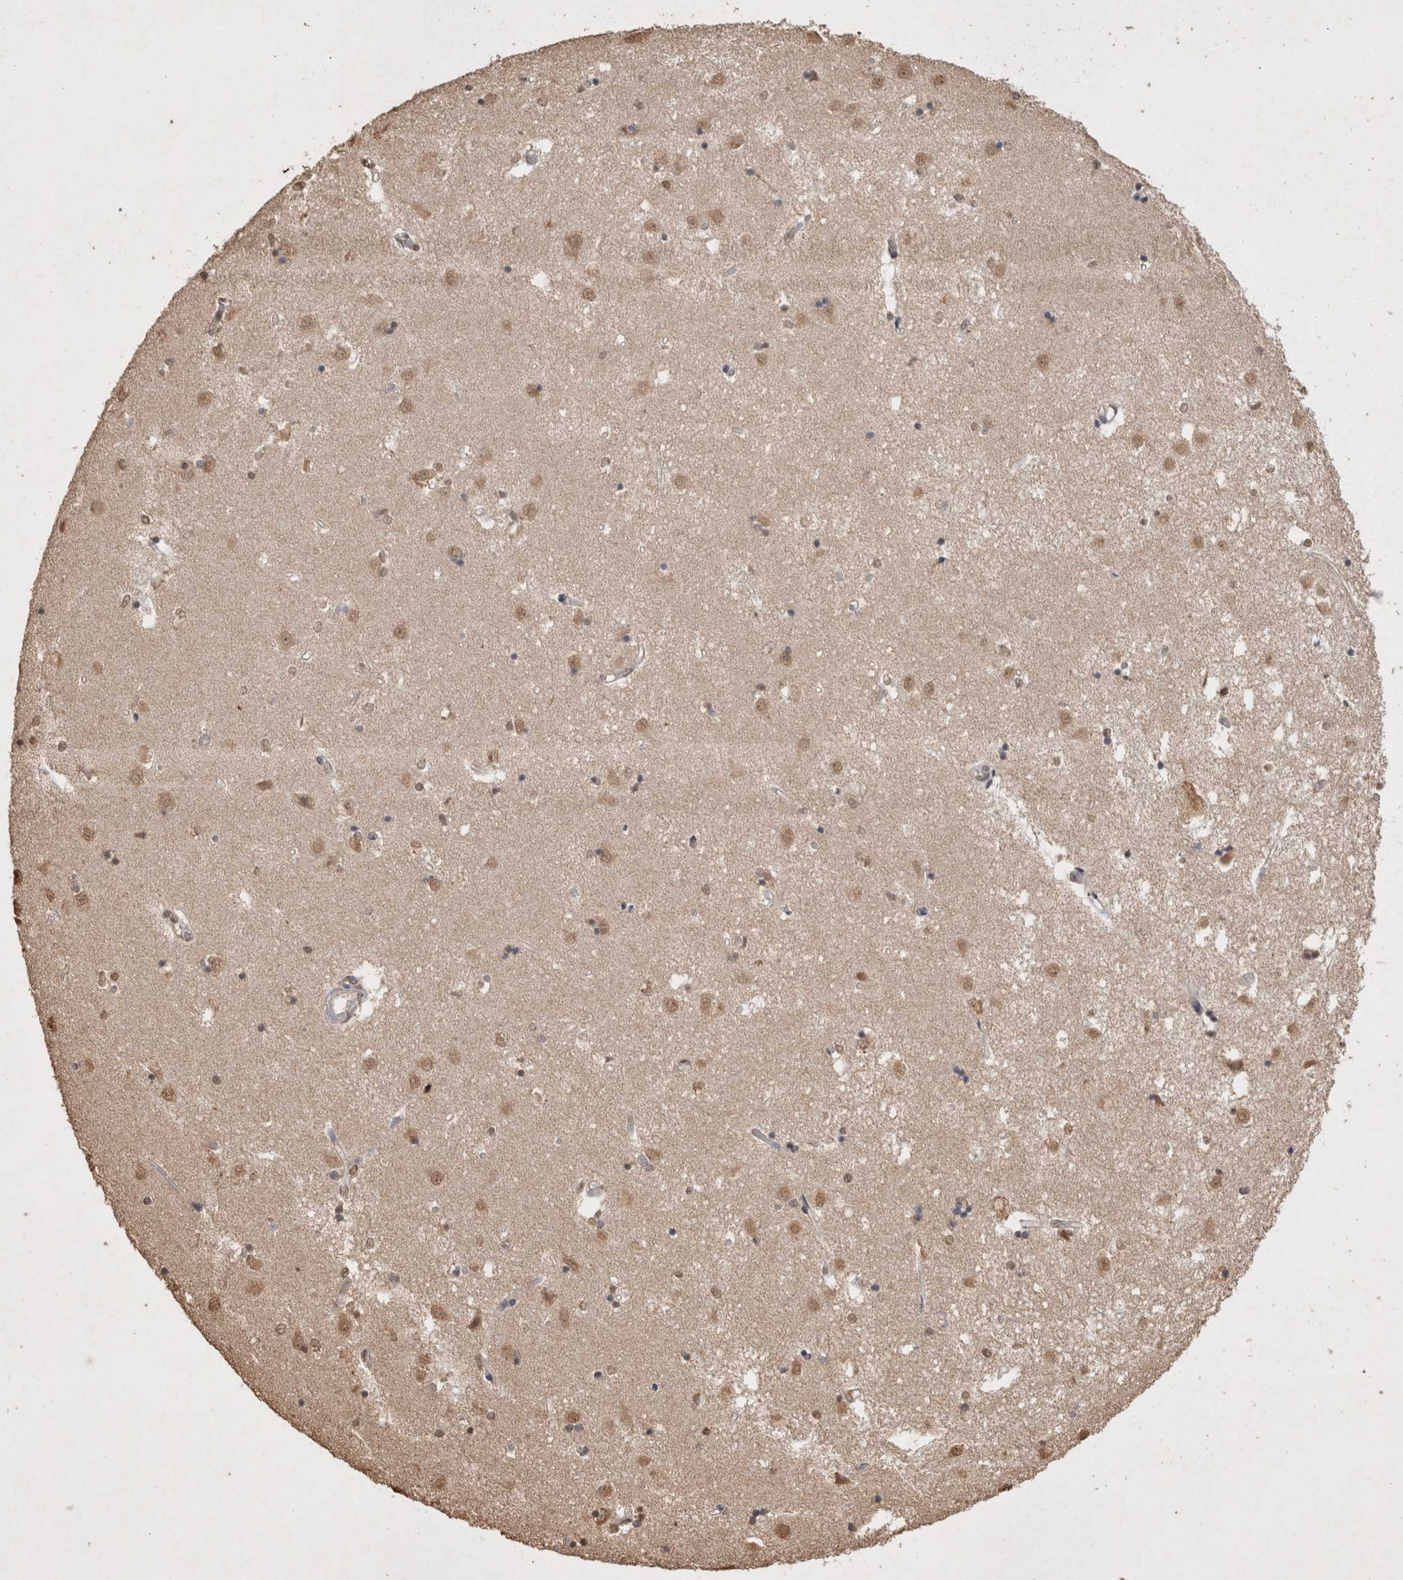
{"staining": {"intensity": "moderate", "quantity": "25%-75%", "location": "cytoplasmic/membranous,nuclear"}, "tissue": "caudate", "cell_type": "Glial cells", "image_type": "normal", "snomed": [{"axis": "morphology", "description": "Normal tissue, NOS"}, {"axis": "topography", "description": "Lateral ventricle wall"}], "caption": "Unremarkable caudate was stained to show a protein in brown. There is medium levels of moderate cytoplasmic/membranous,nuclear staining in approximately 25%-75% of glial cells.", "gene": "MLX", "patient": {"sex": "male", "age": 45}}